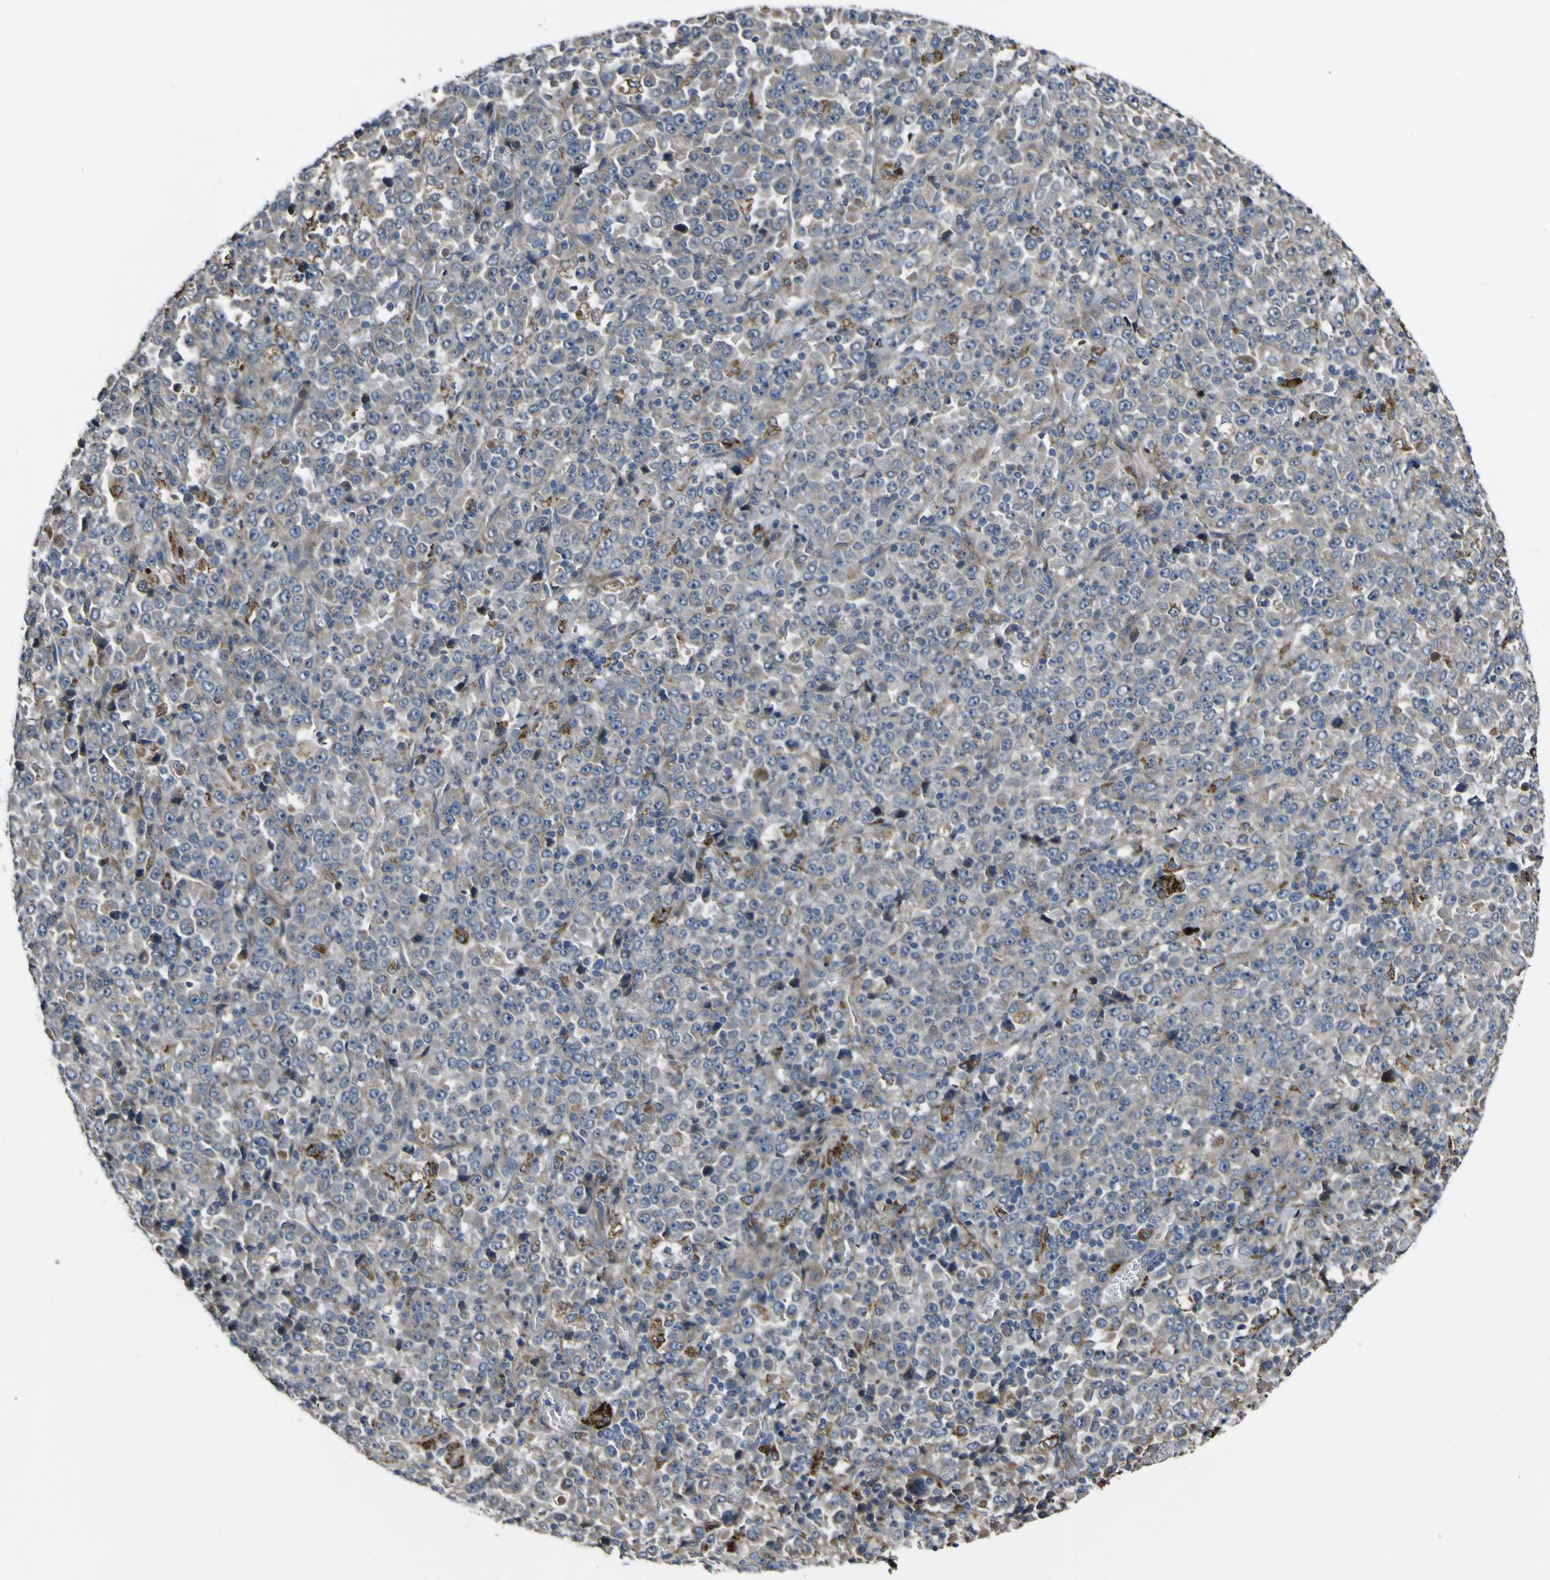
{"staining": {"intensity": "negative", "quantity": "none", "location": "none"}, "tissue": "stomach cancer", "cell_type": "Tumor cells", "image_type": "cancer", "snomed": [{"axis": "morphology", "description": "Normal tissue, NOS"}, {"axis": "morphology", "description": "Adenocarcinoma, NOS"}, {"axis": "topography", "description": "Stomach, upper"}, {"axis": "topography", "description": "Stomach"}], "caption": "The immunohistochemistry photomicrograph has no significant positivity in tumor cells of stomach cancer (adenocarcinoma) tissue. (DAB IHC with hematoxylin counter stain).", "gene": "GPLD1", "patient": {"sex": "male", "age": 59}}